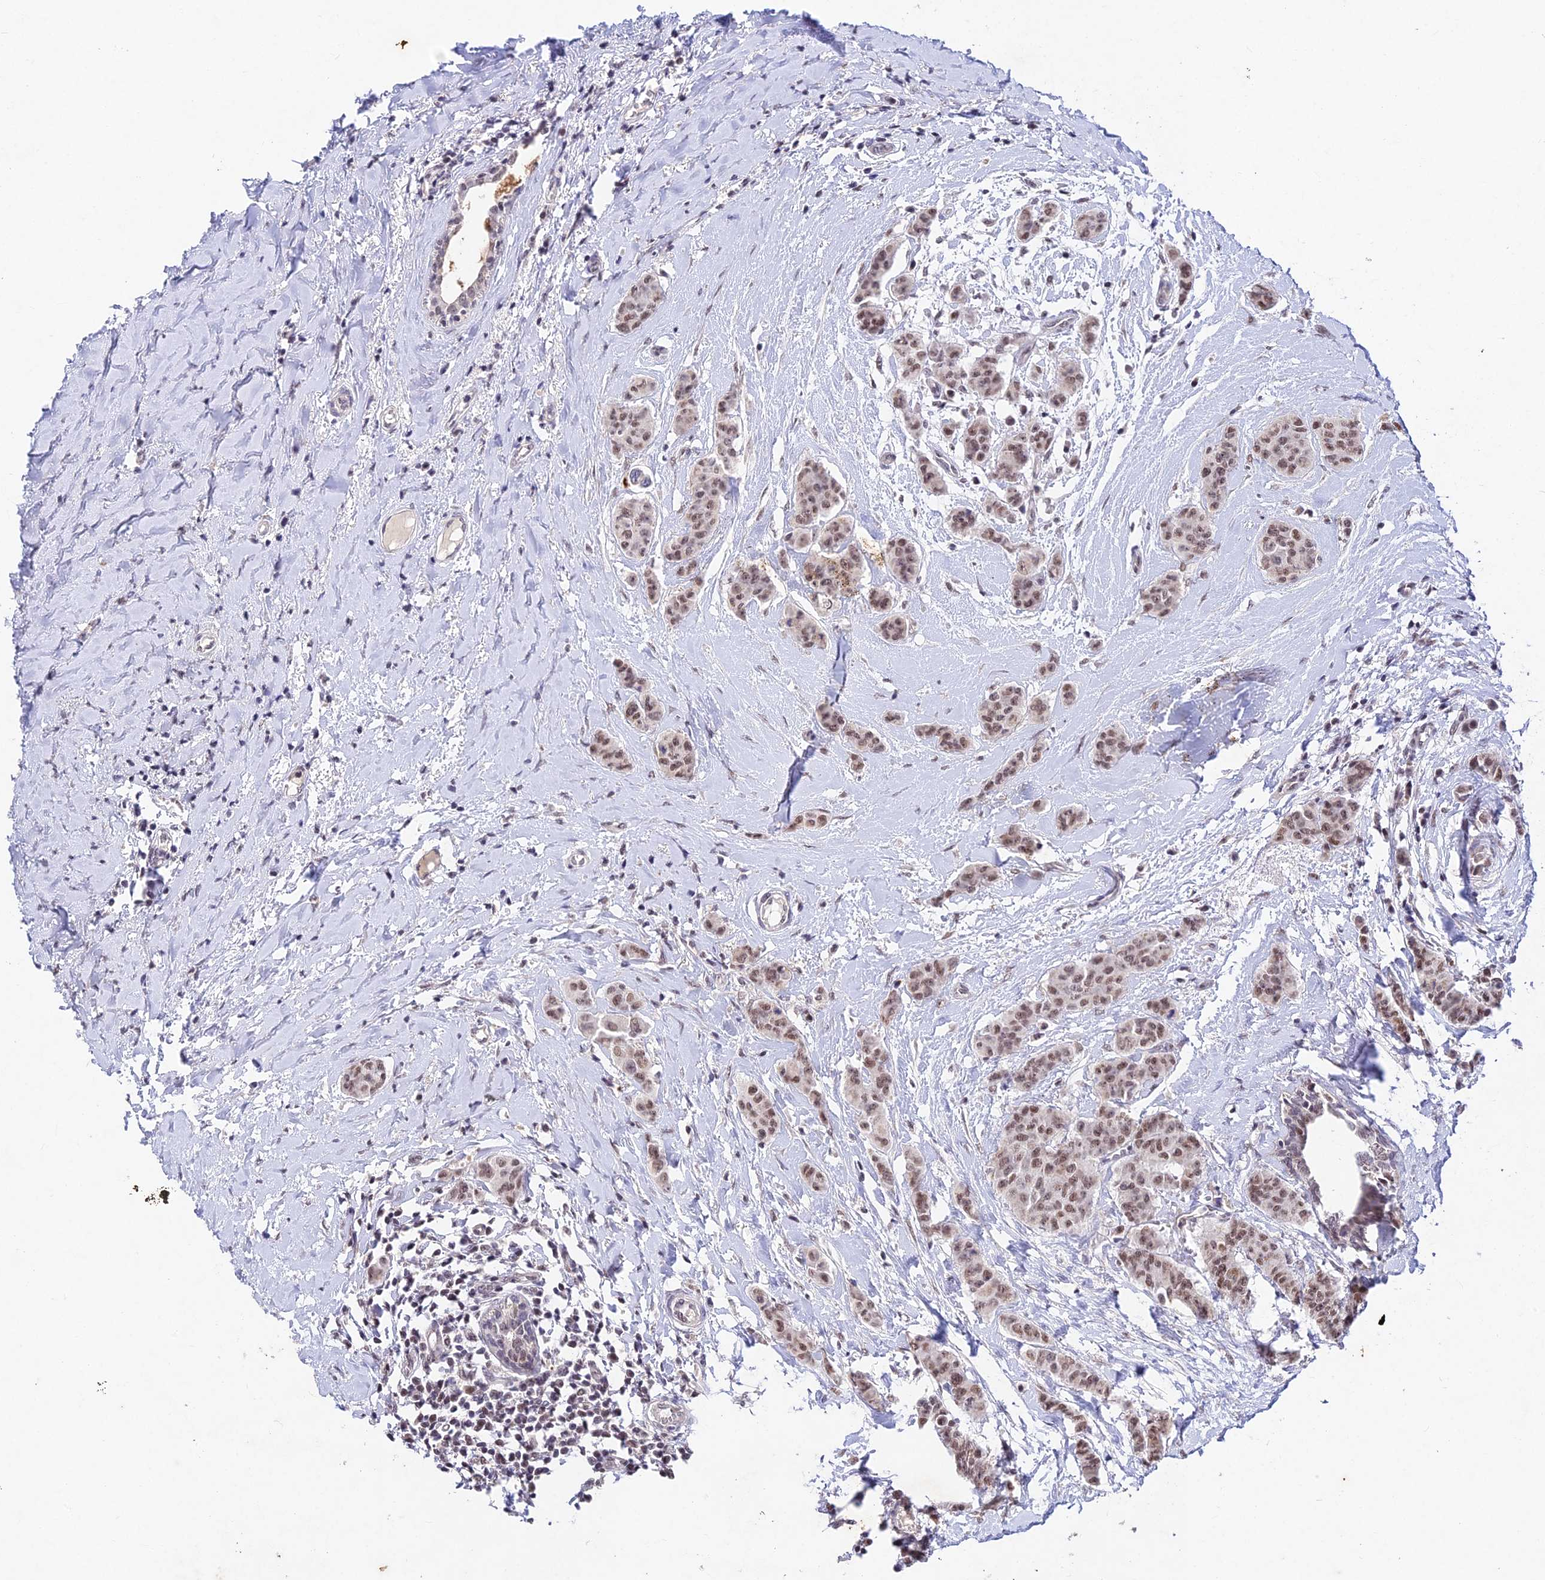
{"staining": {"intensity": "moderate", "quantity": ">75%", "location": "nuclear"}, "tissue": "breast cancer", "cell_type": "Tumor cells", "image_type": "cancer", "snomed": [{"axis": "morphology", "description": "Duct carcinoma"}, {"axis": "topography", "description": "Breast"}], "caption": "Invasive ductal carcinoma (breast) stained for a protein (brown) demonstrates moderate nuclear positive staining in about >75% of tumor cells.", "gene": "RAVER1", "patient": {"sex": "female", "age": 40}}